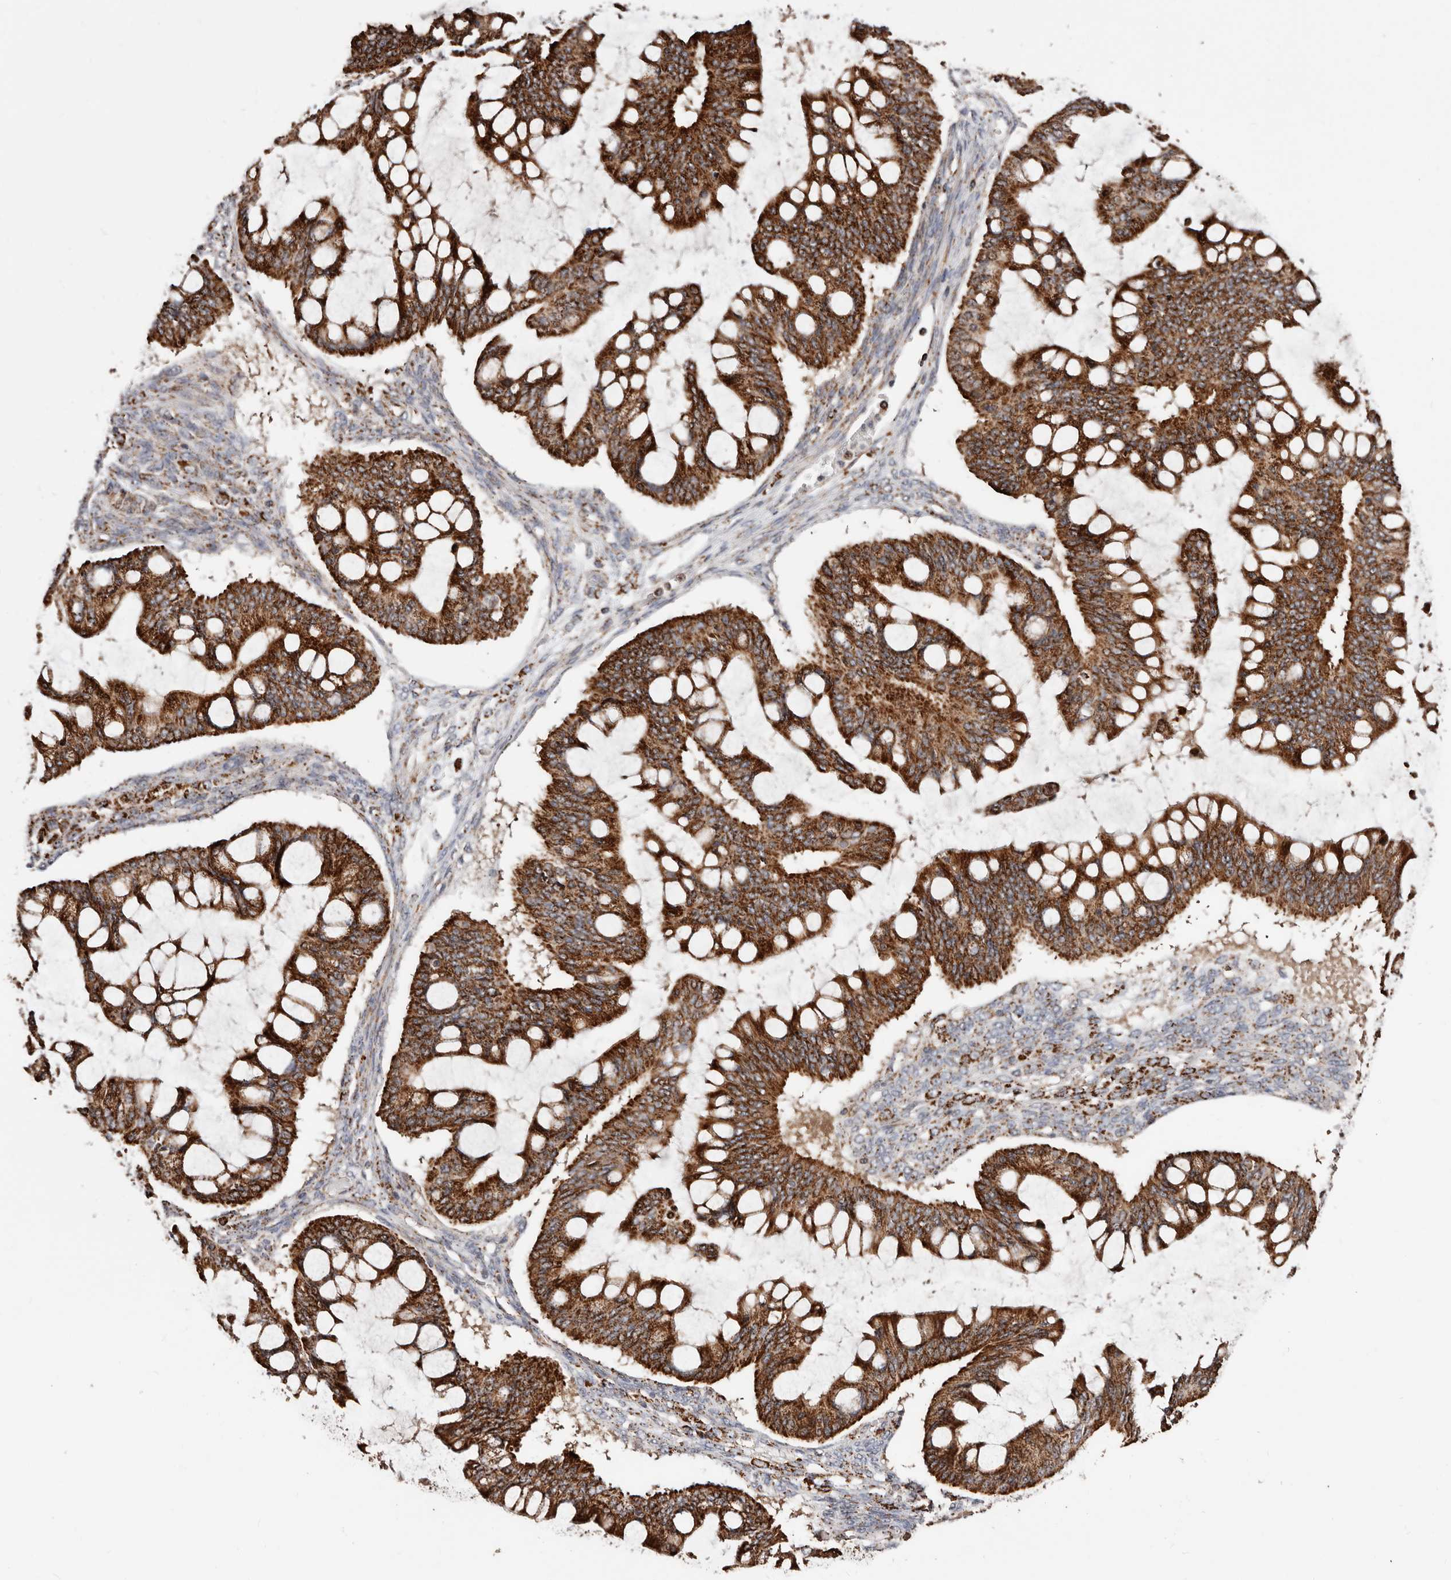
{"staining": {"intensity": "strong", "quantity": ">75%", "location": "cytoplasmic/membranous"}, "tissue": "ovarian cancer", "cell_type": "Tumor cells", "image_type": "cancer", "snomed": [{"axis": "morphology", "description": "Cystadenocarcinoma, mucinous, NOS"}, {"axis": "topography", "description": "Ovary"}], "caption": "Tumor cells display strong cytoplasmic/membranous expression in about >75% of cells in ovarian cancer.", "gene": "PRKACB", "patient": {"sex": "female", "age": 73}}